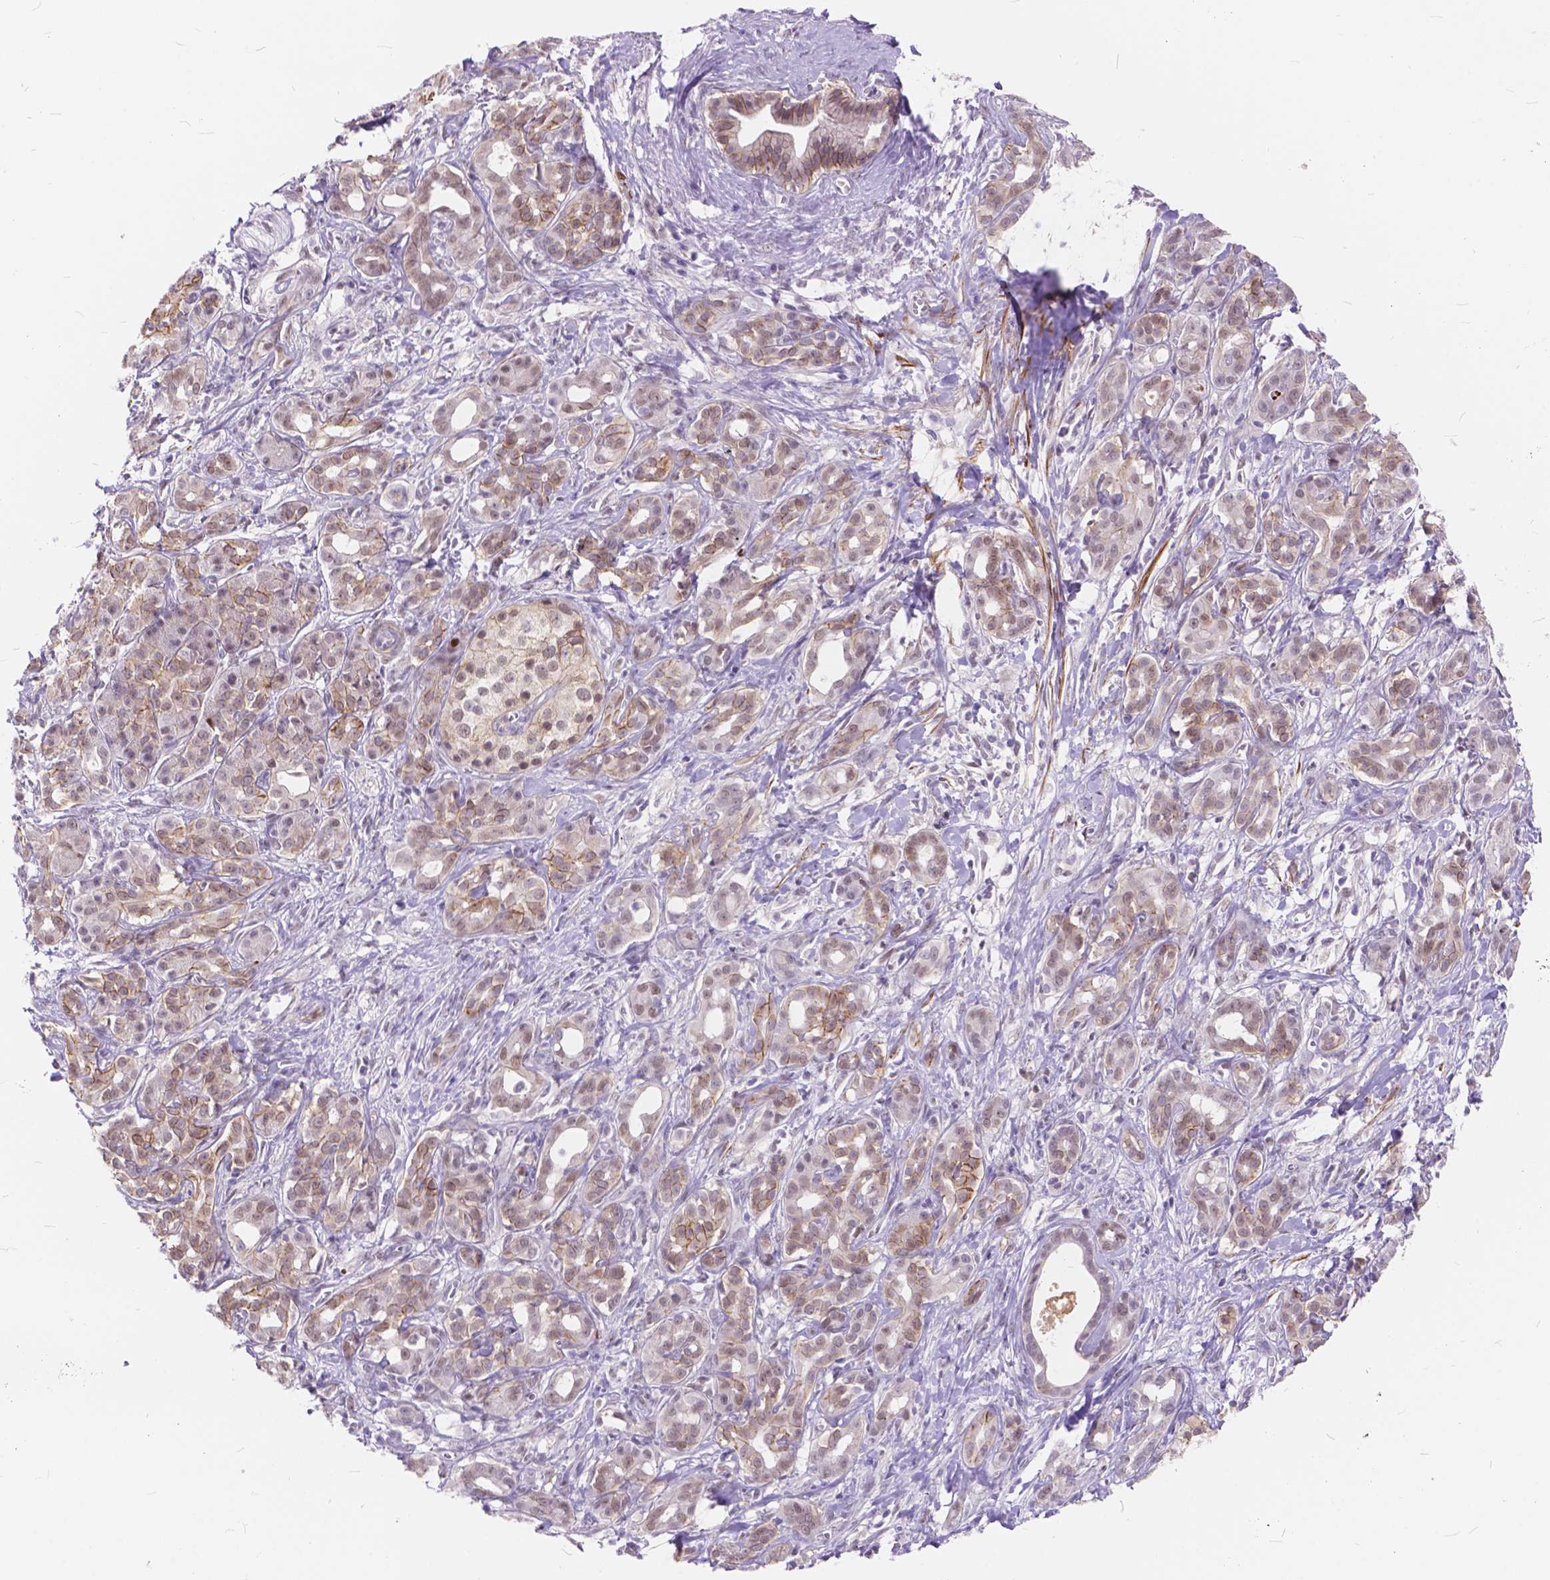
{"staining": {"intensity": "moderate", "quantity": "25%-75%", "location": "cytoplasmic/membranous"}, "tissue": "pancreatic cancer", "cell_type": "Tumor cells", "image_type": "cancer", "snomed": [{"axis": "morphology", "description": "Adenocarcinoma, NOS"}, {"axis": "topography", "description": "Pancreas"}], "caption": "This is an image of immunohistochemistry (IHC) staining of adenocarcinoma (pancreatic), which shows moderate staining in the cytoplasmic/membranous of tumor cells.", "gene": "MAN2C1", "patient": {"sex": "male", "age": 61}}